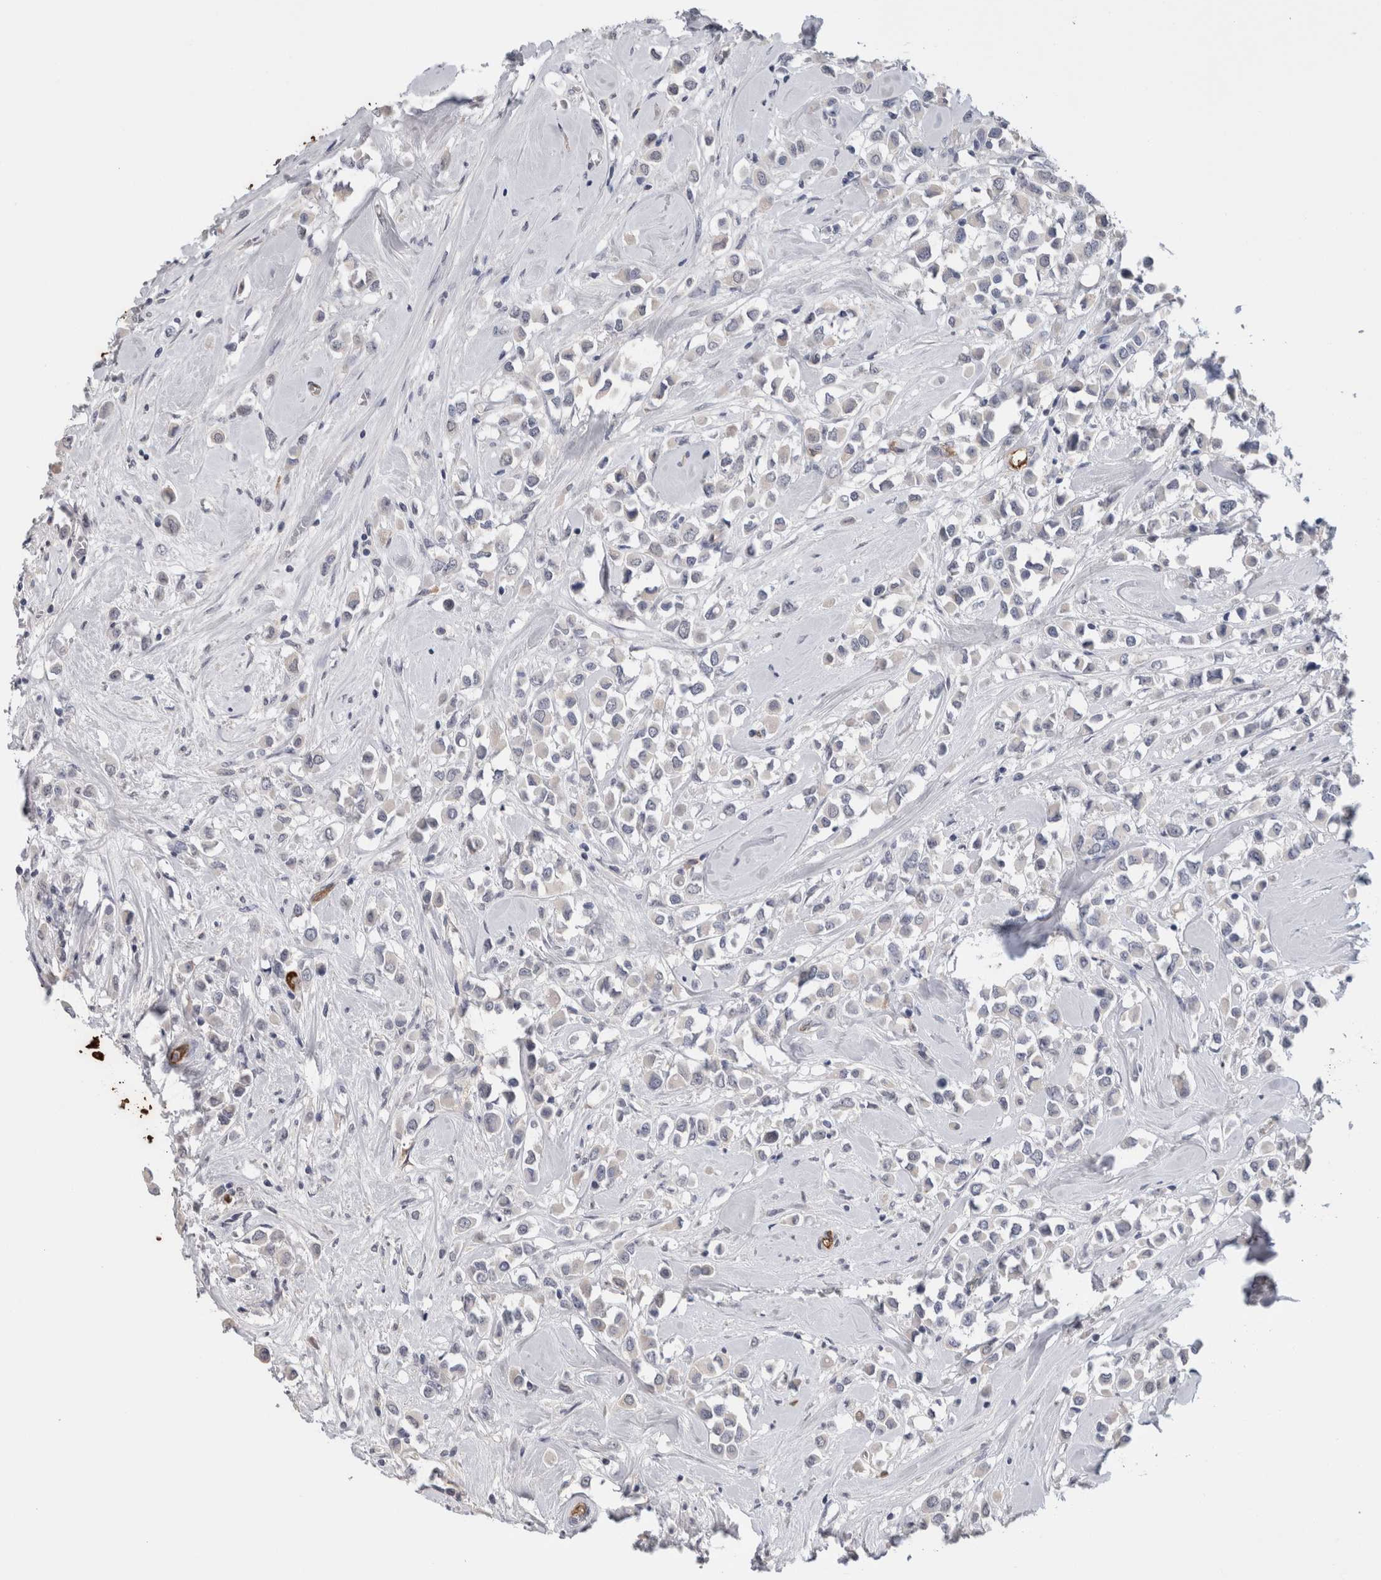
{"staining": {"intensity": "negative", "quantity": "none", "location": "none"}, "tissue": "breast cancer", "cell_type": "Tumor cells", "image_type": "cancer", "snomed": [{"axis": "morphology", "description": "Duct carcinoma"}, {"axis": "topography", "description": "Breast"}], "caption": "Immunohistochemistry (IHC) photomicrograph of neoplastic tissue: breast cancer (infiltrating ductal carcinoma) stained with DAB (3,3'-diaminobenzidine) demonstrates no significant protein staining in tumor cells.", "gene": "FABP4", "patient": {"sex": "female", "age": 61}}